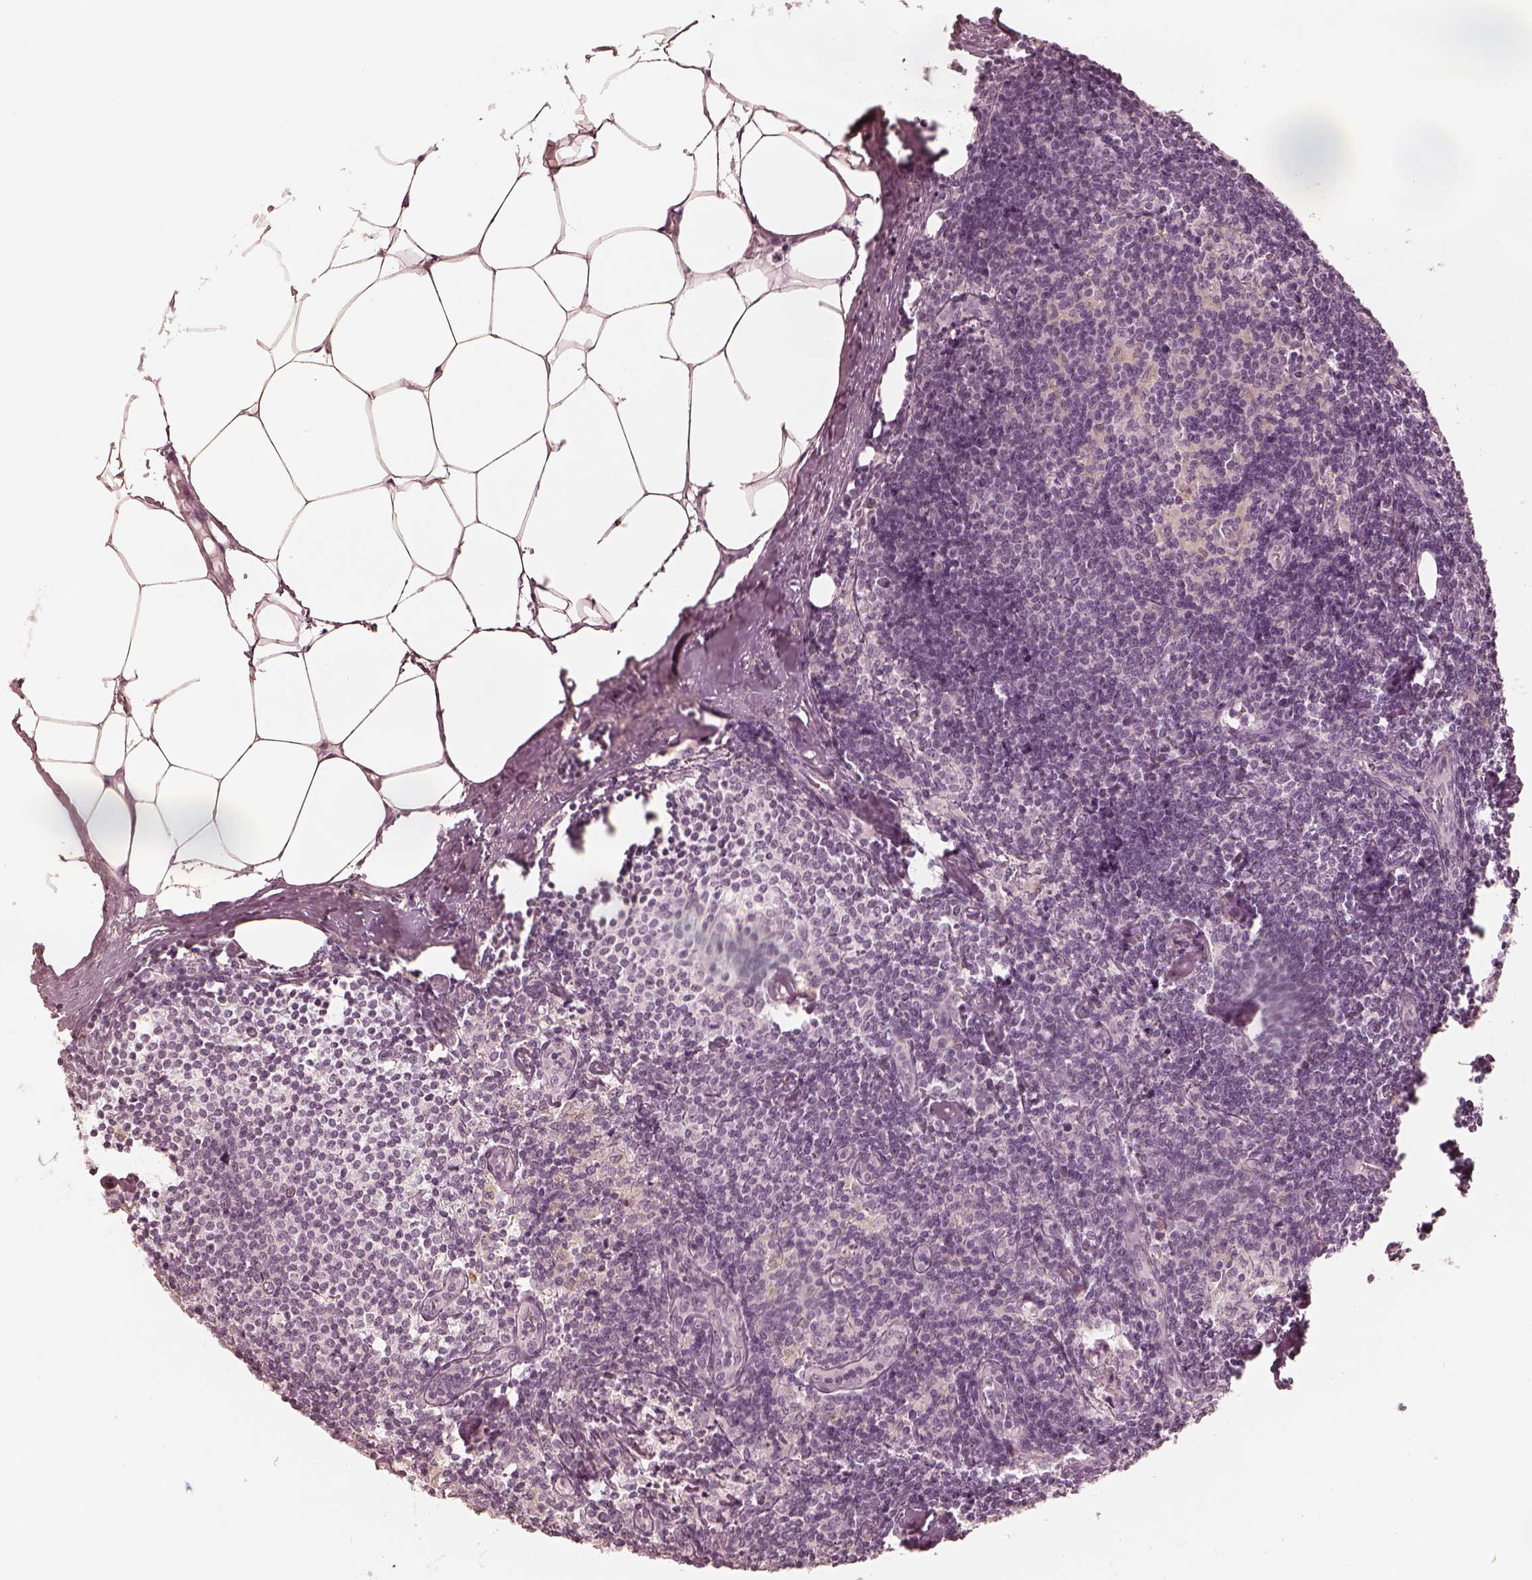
{"staining": {"intensity": "negative", "quantity": "none", "location": "none"}, "tissue": "lymph node", "cell_type": "Germinal center cells", "image_type": "normal", "snomed": [{"axis": "morphology", "description": "Normal tissue, NOS"}, {"axis": "topography", "description": "Lymph node"}], "caption": "This is an IHC photomicrograph of unremarkable human lymph node. There is no staining in germinal center cells.", "gene": "CALR3", "patient": {"sex": "female", "age": 69}}